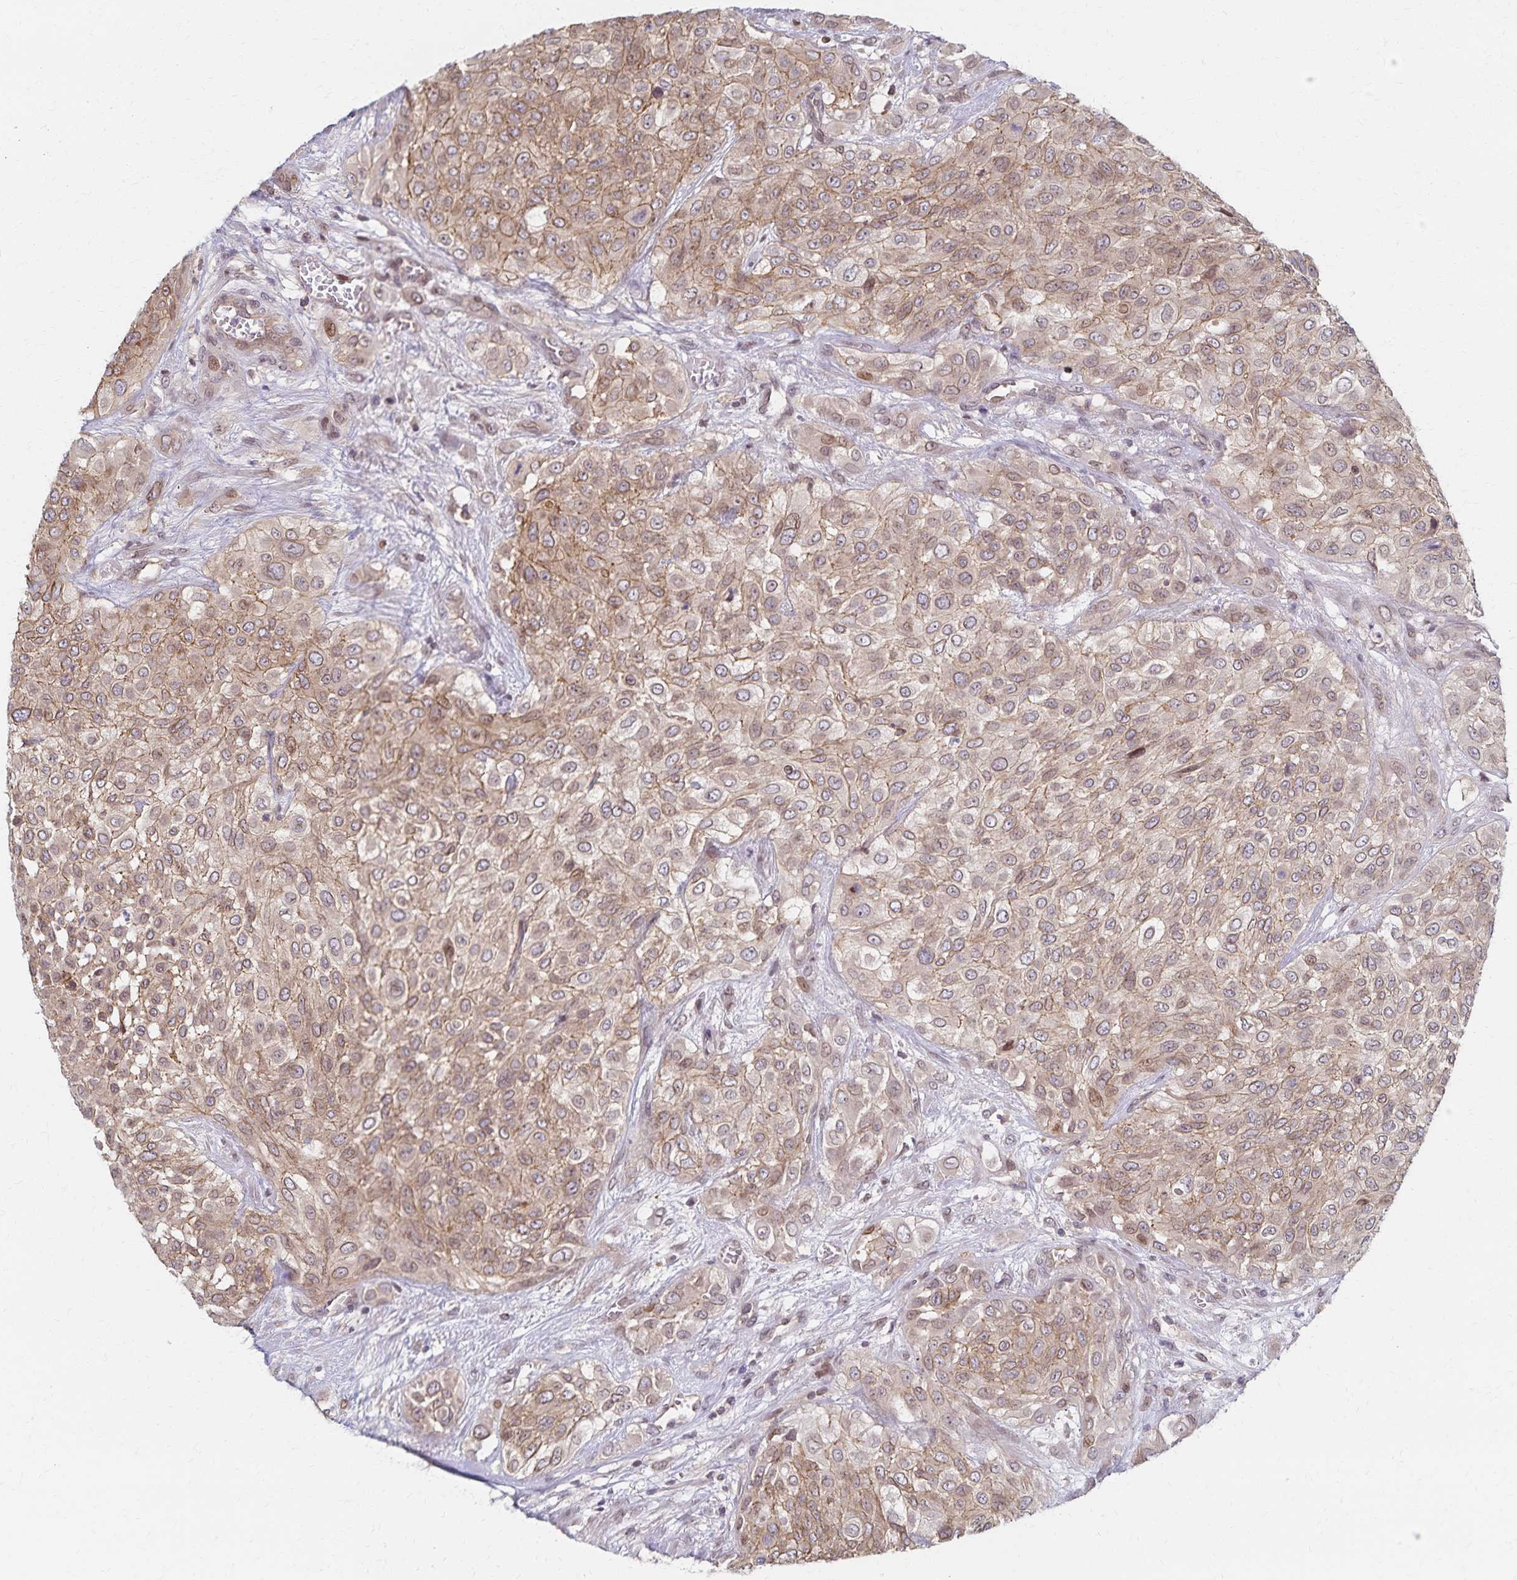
{"staining": {"intensity": "weak", "quantity": ">75%", "location": "cytoplasmic/membranous,nuclear"}, "tissue": "urothelial cancer", "cell_type": "Tumor cells", "image_type": "cancer", "snomed": [{"axis": "morphology", "description": "Urothelial carcinoma, High grade"}, {"axis": "topography", "description": "Urinary bladder"}], "caption": "Urothelial cancer tissue exhibits weak cytoplasmic/membranous and nuclear positivity in about >75% of tumor cells, visualized by immunohistochemistry. The protein of interest is stained brown, and the nuclei are stained in blue (DAB (3,3'-diaminobenzidine) IHC with brightfield microscopy, high magnification).", "gene": "RAB9B", "patient": {"sex": "male", "age": 57}}